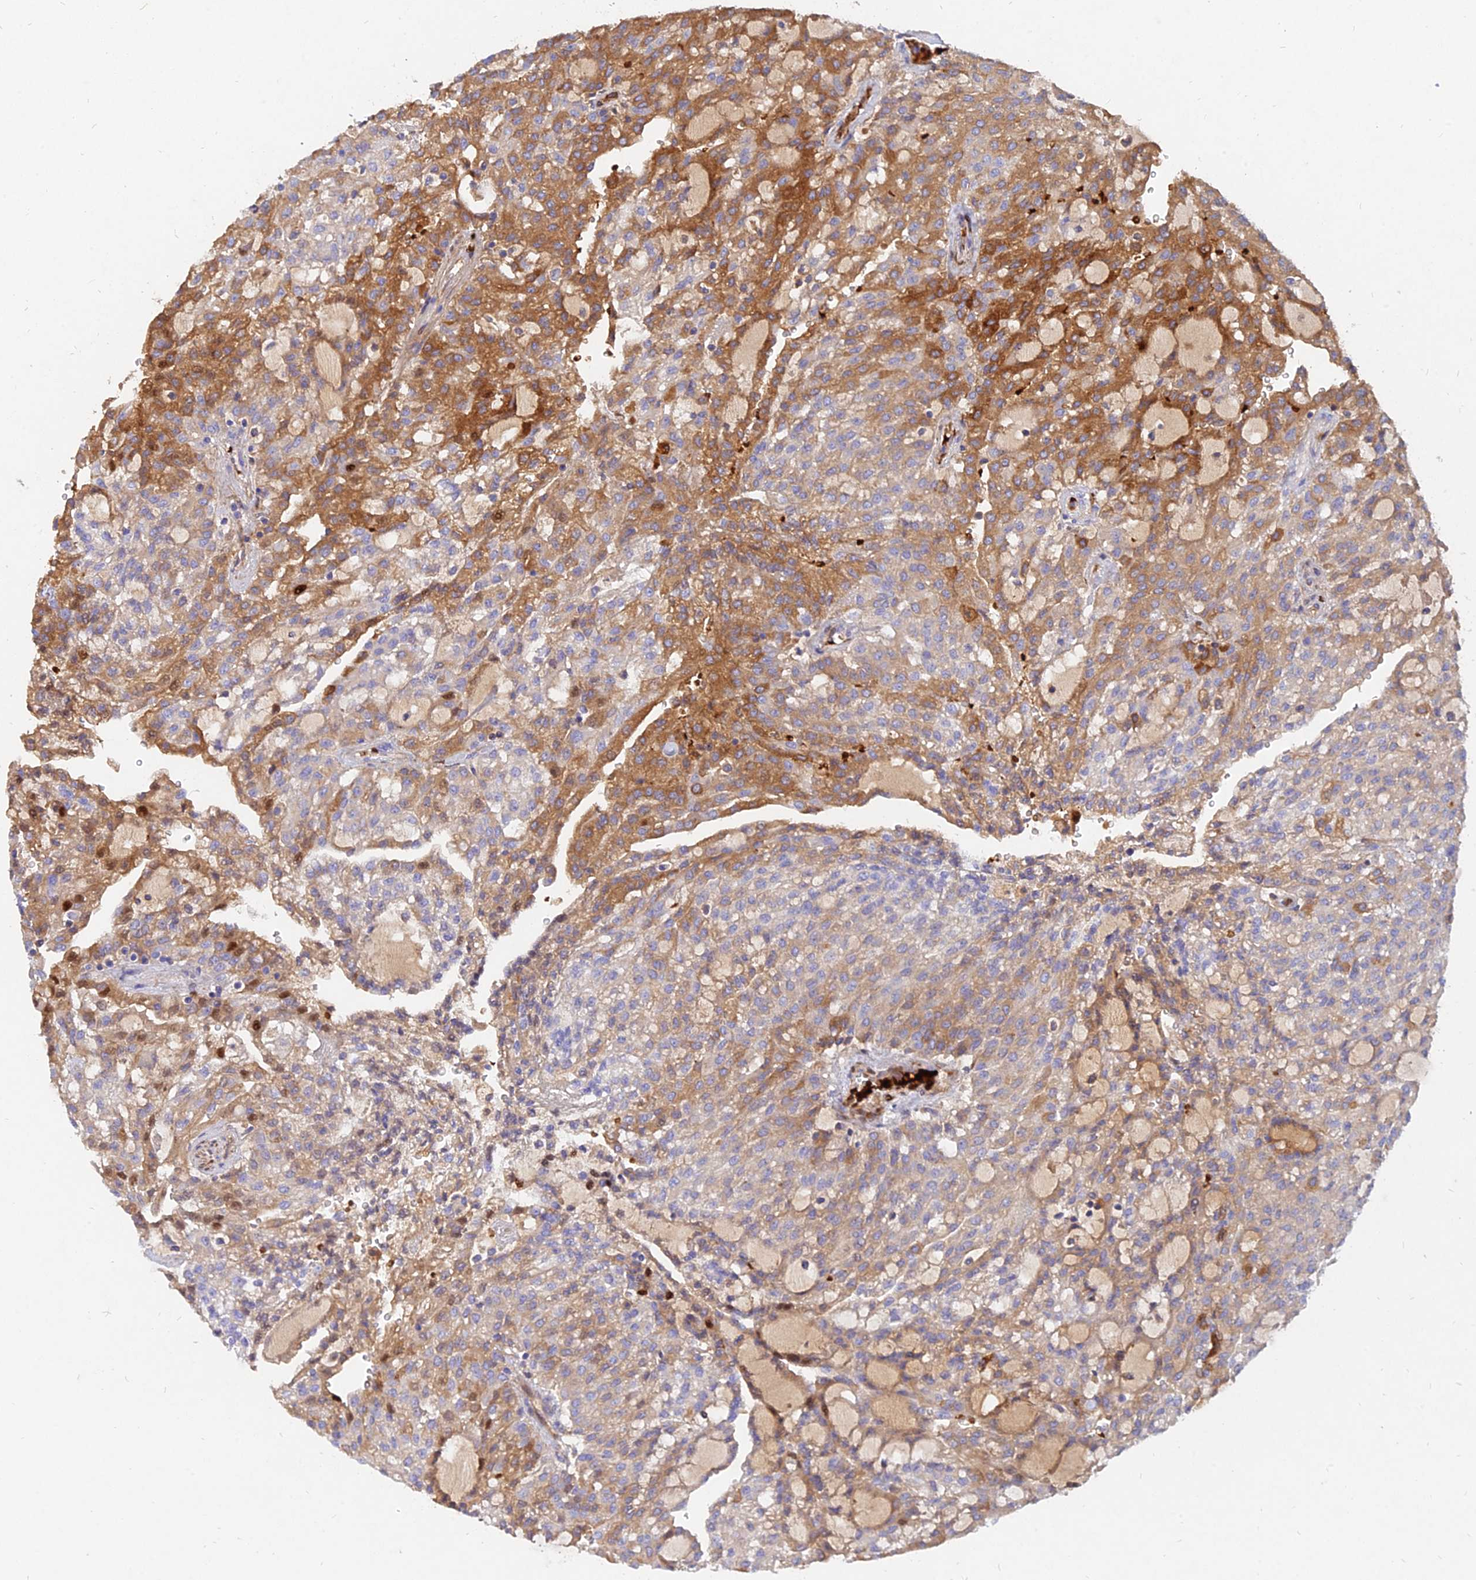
{"staining": {"intensity": "moderate", "quantity": "25%-75%", "location": "cytoplasmic/membranous"}, "tissue": "renal cancer", "cell_type": "Tumor cells", "image_type": "cancer", "snomed": [{"axis": "morphology", "description": "Adenocarcinoma, NOS"}, {"axis": "topography", "description": "Kidney"}], "caption": "Immunohistochemistry (IHC) of renal cancer demonstrates medium levels of moderate cytoplasmic/membranous expression in about 25%-75% of tumor cells.", "gene": "MROH1", "patient": {"sex": "male", "age": 63}}